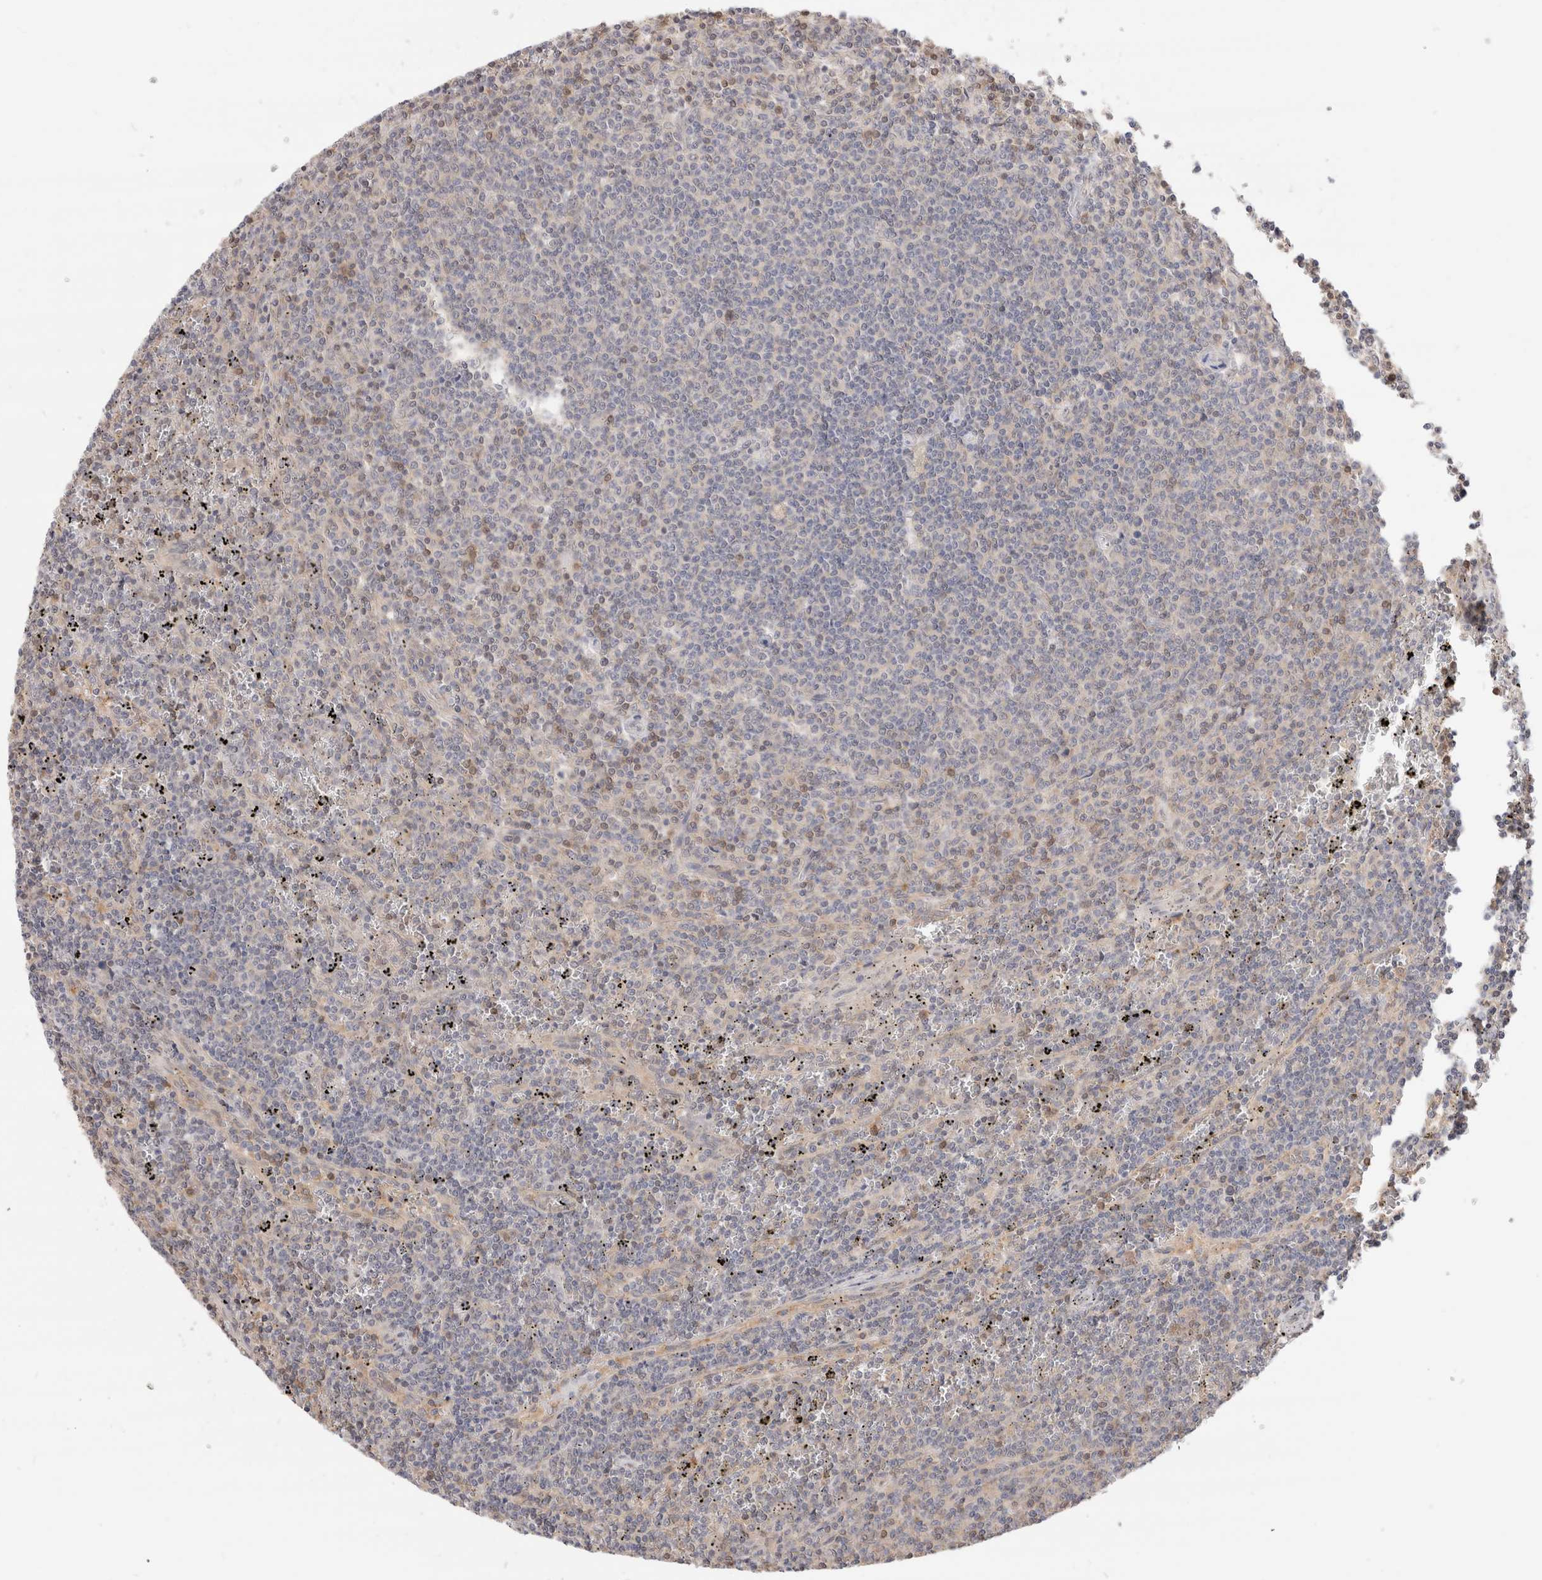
{"staining": {"intensity": "negative", "quantity": "none", "location": "none"}, "tissue": "lymphoma", "cell_type": "Tumor cells", "image_type": "cancer", "snomed": [{"axis": "morphology", "description": "Malignant lymphoma, non-Hodgkin's type, Low grade"}, {"axis": "topography", "description": "Spleen"}], "caption": "Tumor cells show no significant staining in lymphoma.", "gene": "C17orf97", "patient": {"sex": "female", "age": 50}}